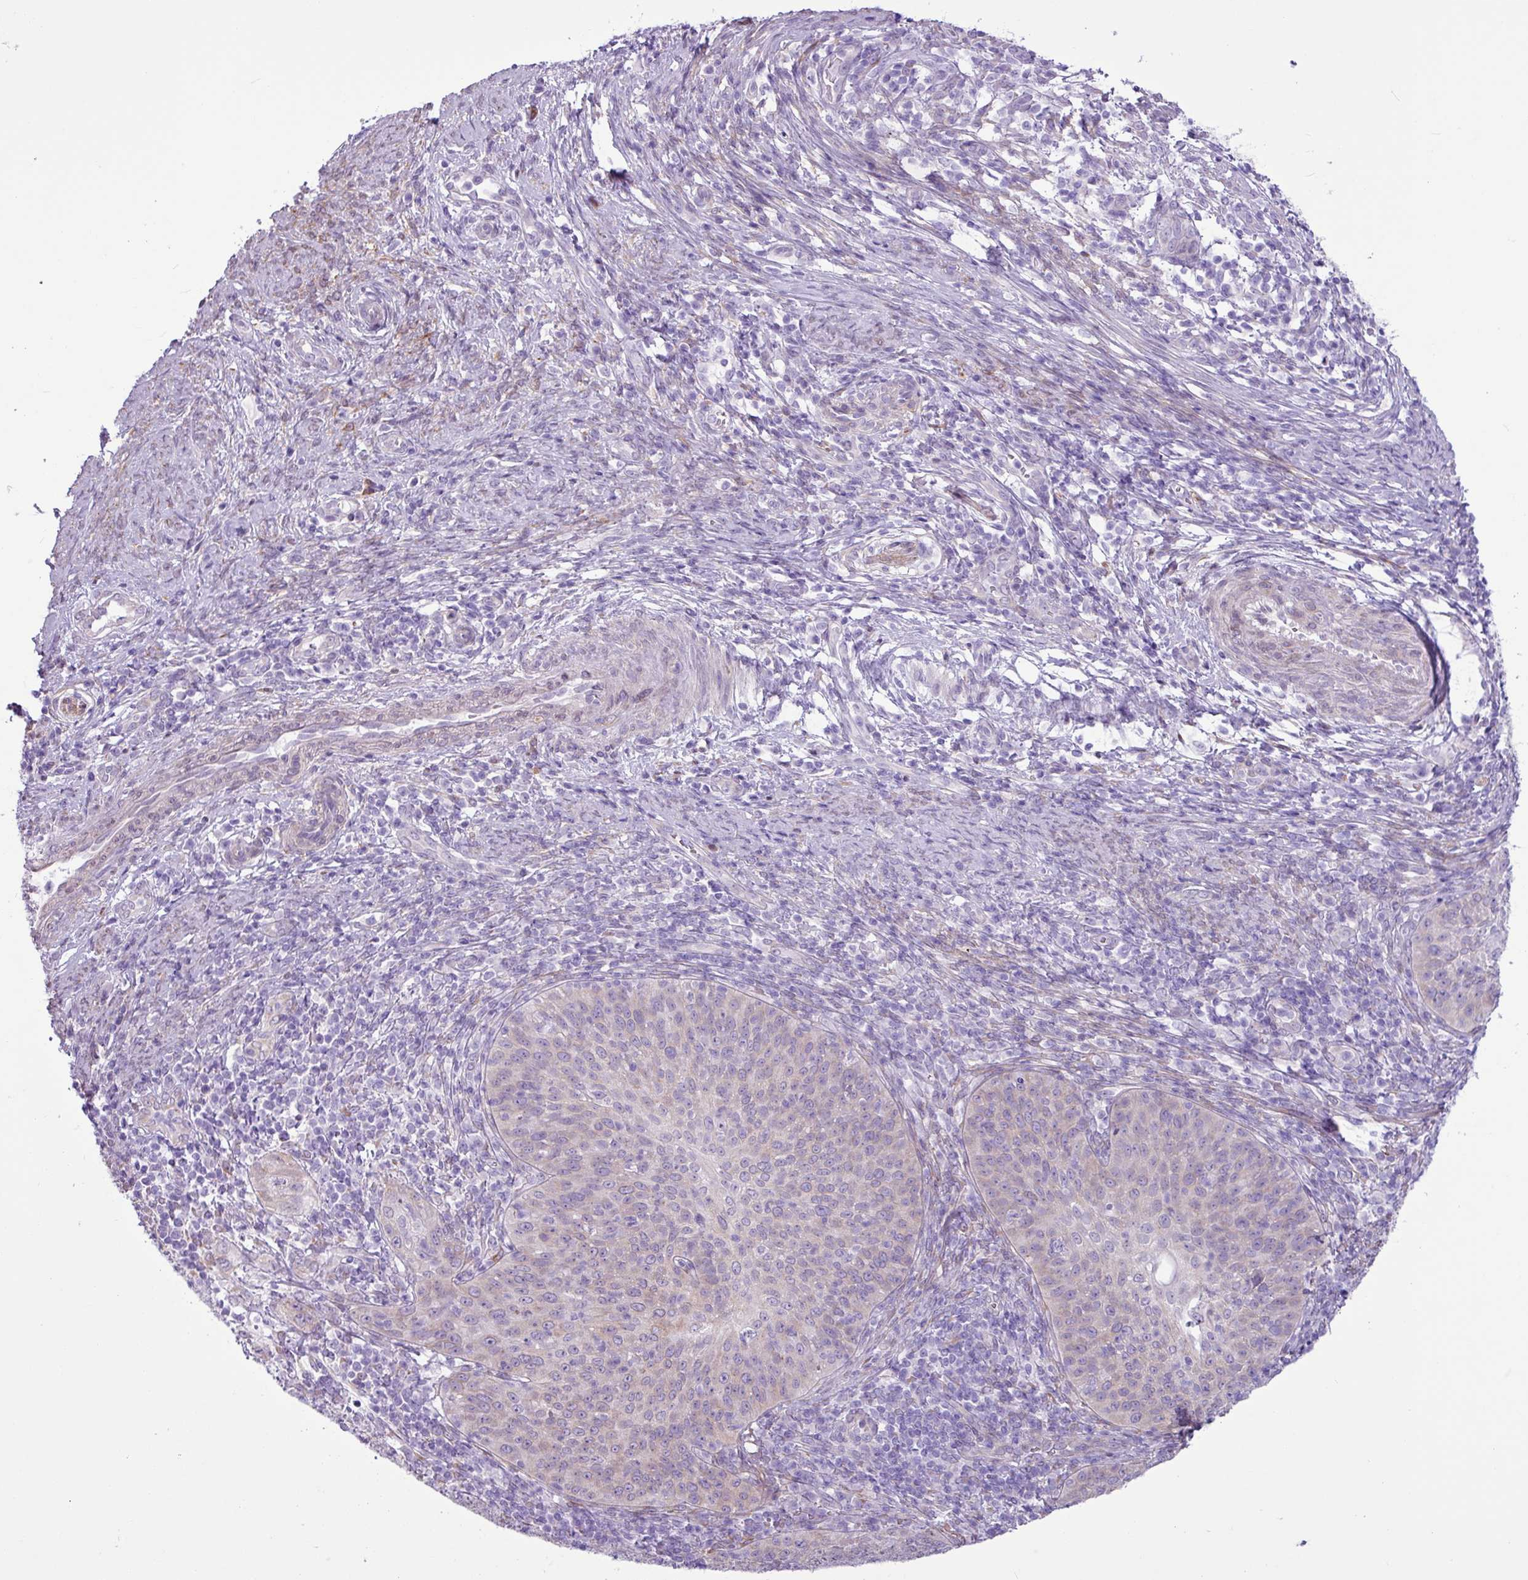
{"staining": {"intensity": "weak", "quantity": "<25%", "location": "cytoplasmic/membranous"}, "tissue": "cervical cancer", "cell_type": "Tumor cells", "image_type": "cancer", "snomed": [{"axis": "morphology", "description": "Squamous cell carcinoma, NOS"}, {"axis": "topography", "description": "Cervix"}], "caption": "This is a micrograph of immunohistochemistry staining of squamous cell carcinoma (cervical), which shows no positivity in tumor cells.", "gene": "SLC38A1", "patient": {"sex": "female", "age": 30}}